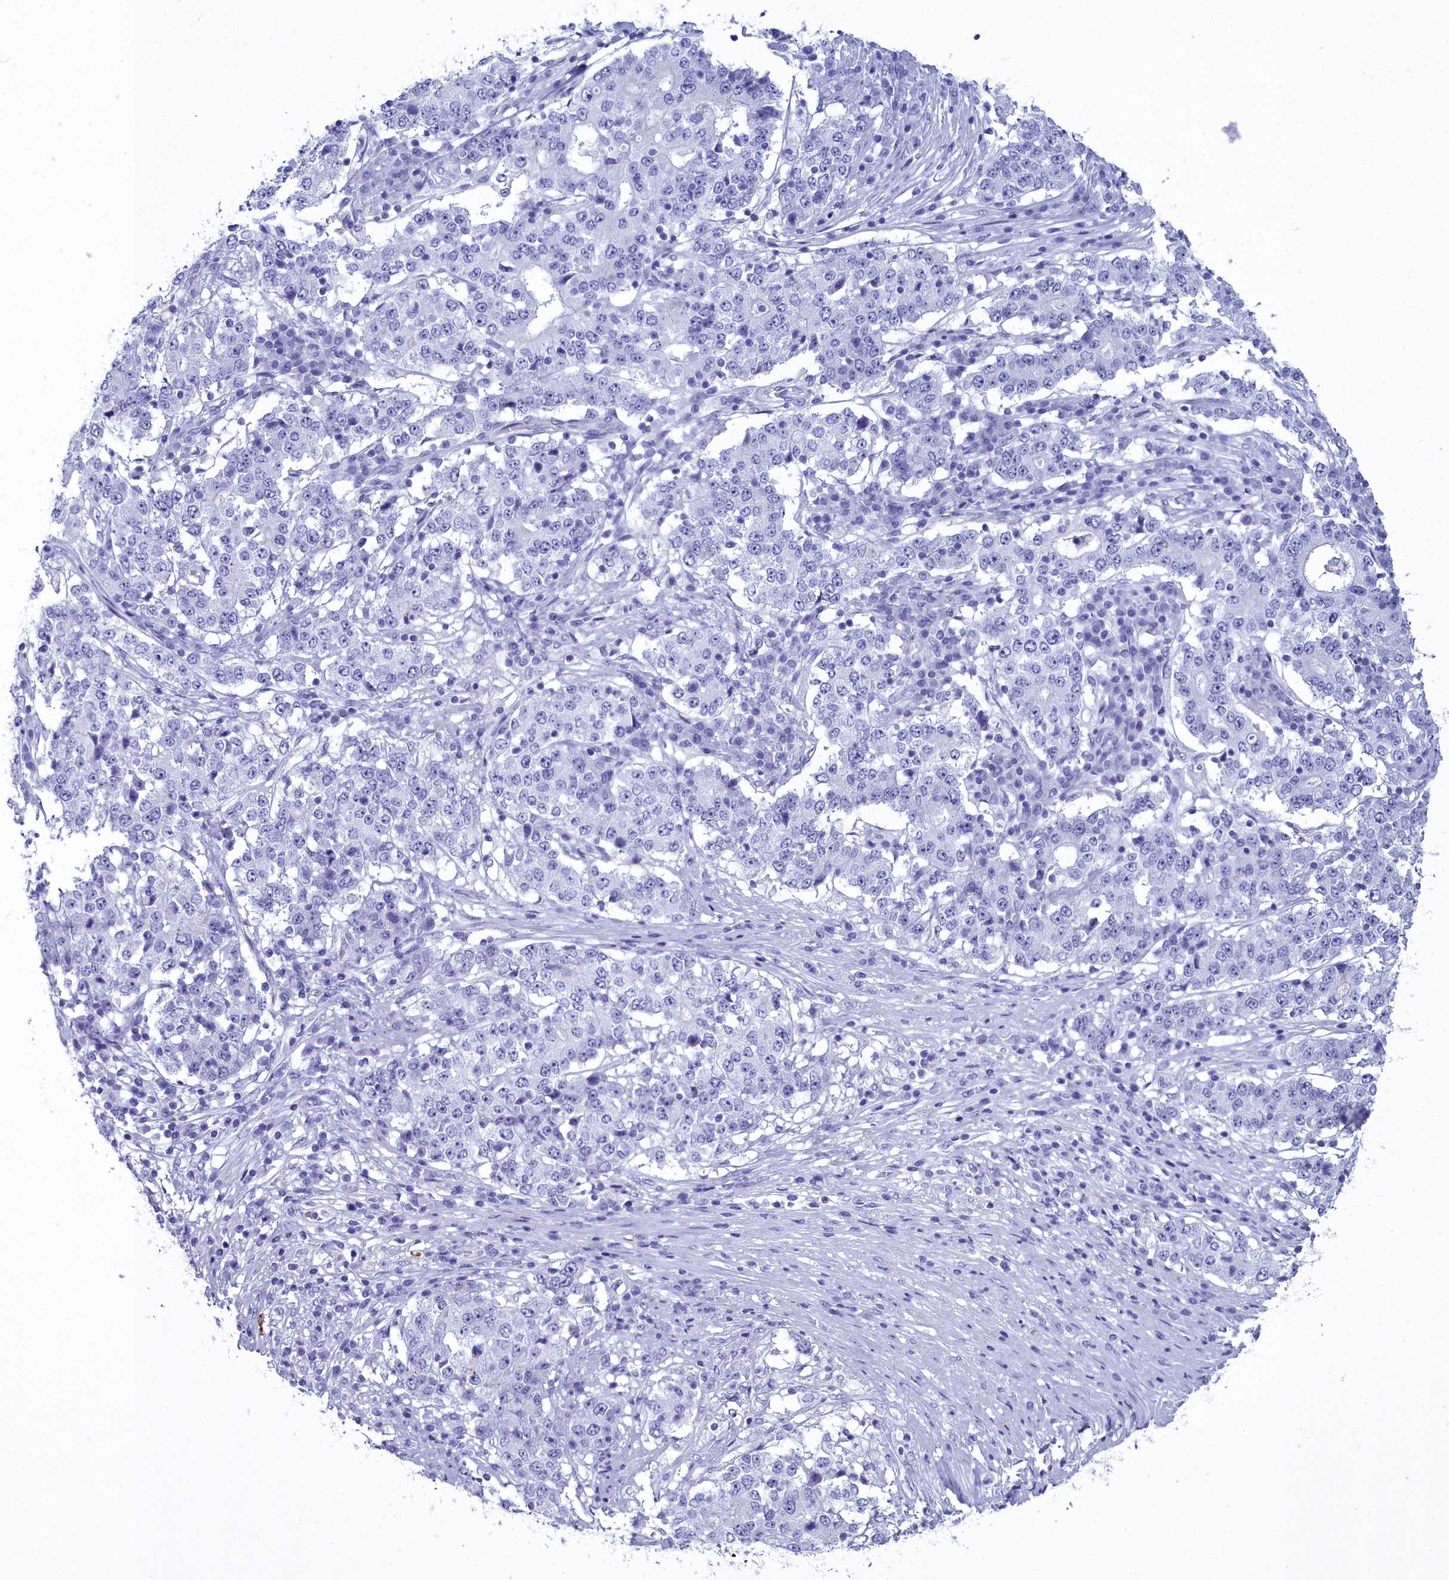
{"staining": {"intensity": "negative", "quantity": "none", "location": "none"}, "tissue": "stomach cancer", "cell_type": "Tumor cells", "image_type": "cancer", "snomed": [{"axis": "morphology", "description": "Adenocarcinoma, NOS"}, {"axis": "topography", "description": "Stomach"}], "caption": "High power microscopy histopathology image of an immunohistochemistry (IHC) photomicrograph of stomach cancer (adenocarcinoma), revealing no significant staining in tumor cells. The staining was performed using DAB (3,3'-diaminobenzidine) to visualize the protein expression in brown, while the nuclei were stained in blue with hematoxylin (Magnification: 20x).", "gene": "MAP6", "patient": {"sex": "male", "age": 59}}